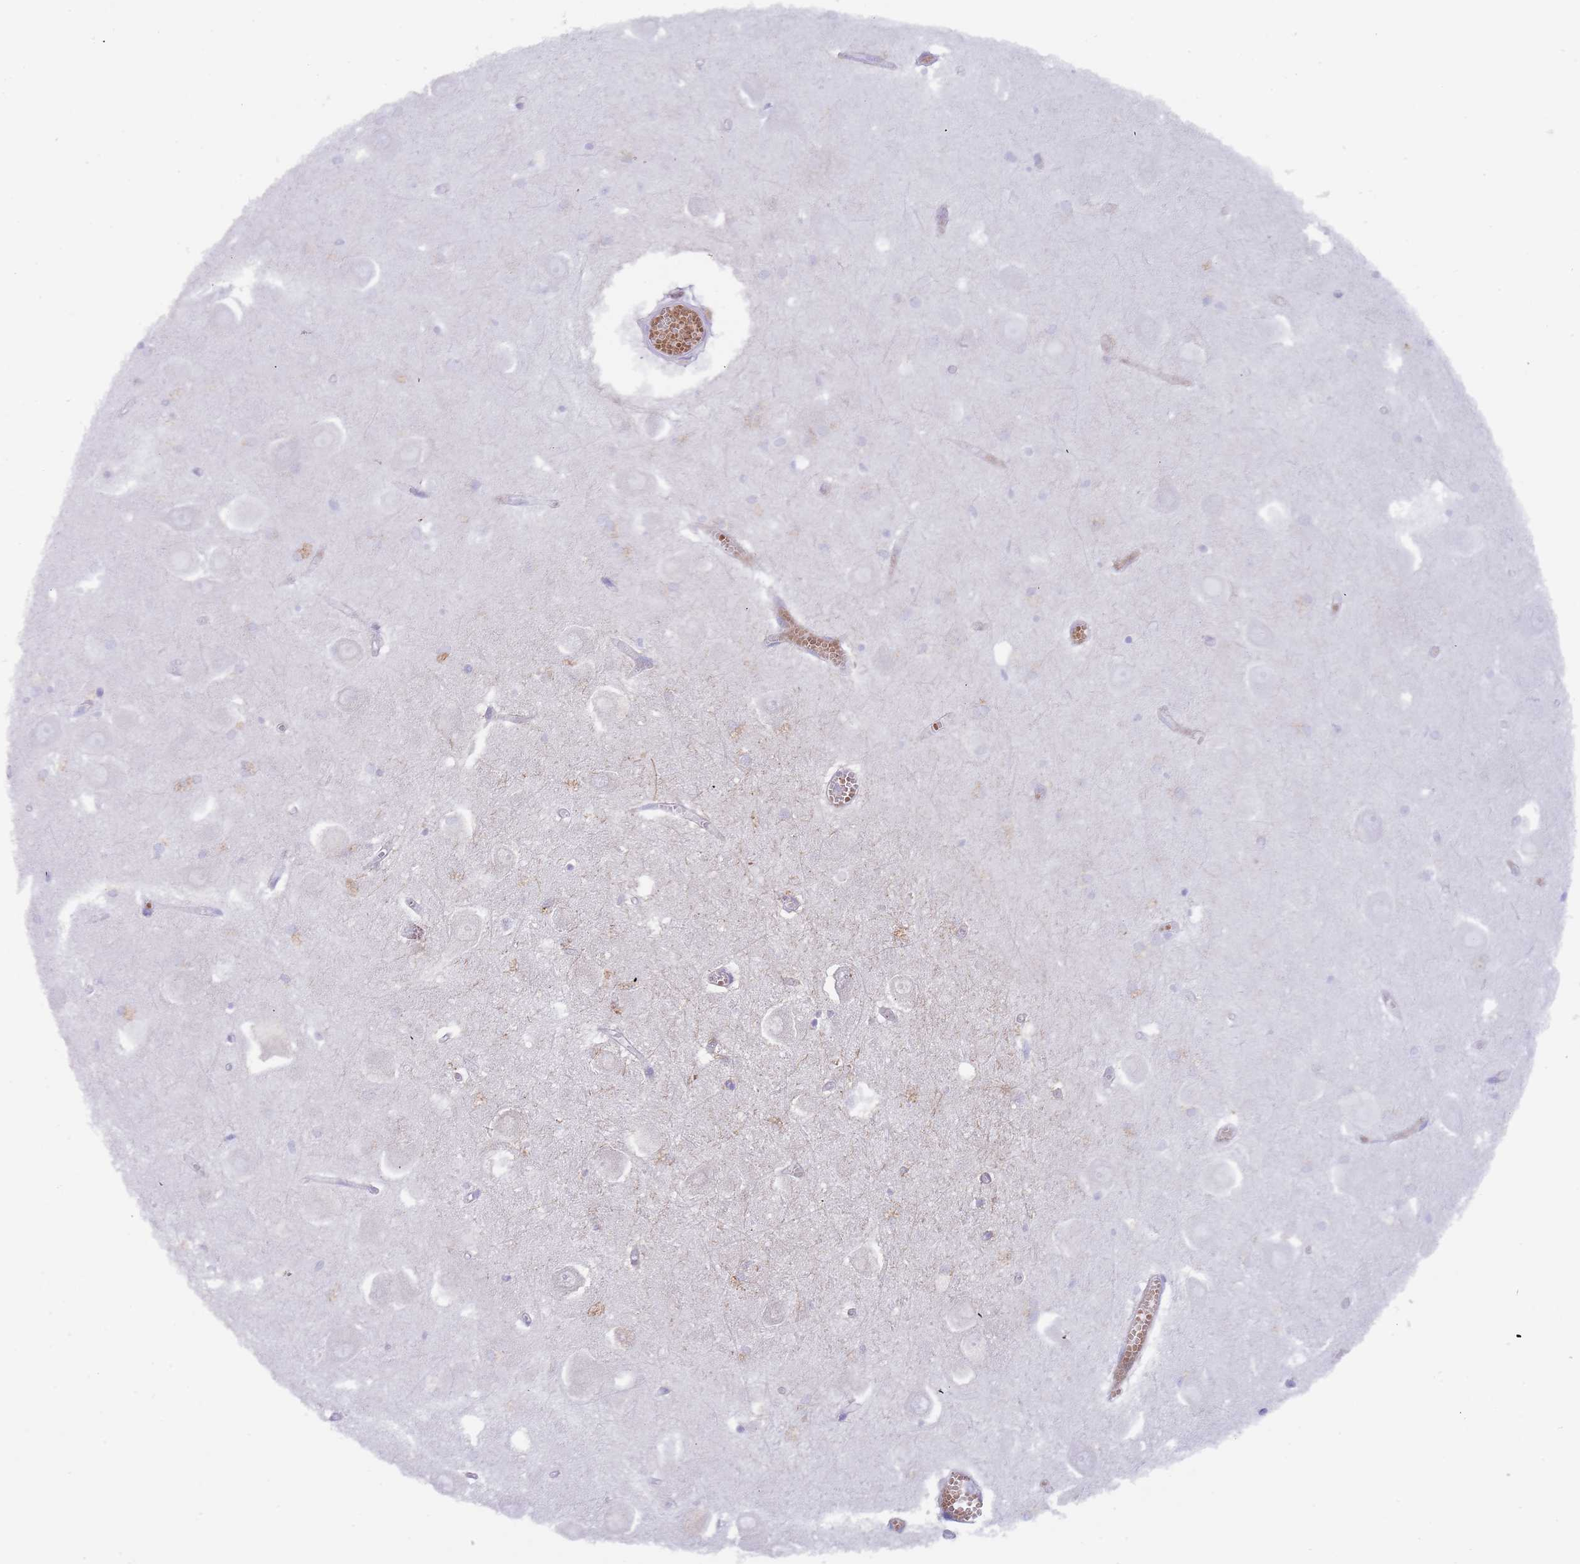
{"staining": {"intensity": "weak", "quantity": "<25%", "location": "cytoplasmic/membranous"}, "tissue": "hippocampus", "cell_type": "Glial cells", "image_type": "normal", "snomed": [{"axis": "morphology", "description": "Normal tissue, NOS"}, {"axis": "topography", "description": "Hippocampus"}], "caption": "Glial cells show no significant expression in unremarkable hippocampus. Brightfield microscopy of IHC stained with DAB (brown) and hematoxylin (blue), captured at high magnification.", "gene": "TMEM251", "patient": {"sex": "male", "age": 70}}